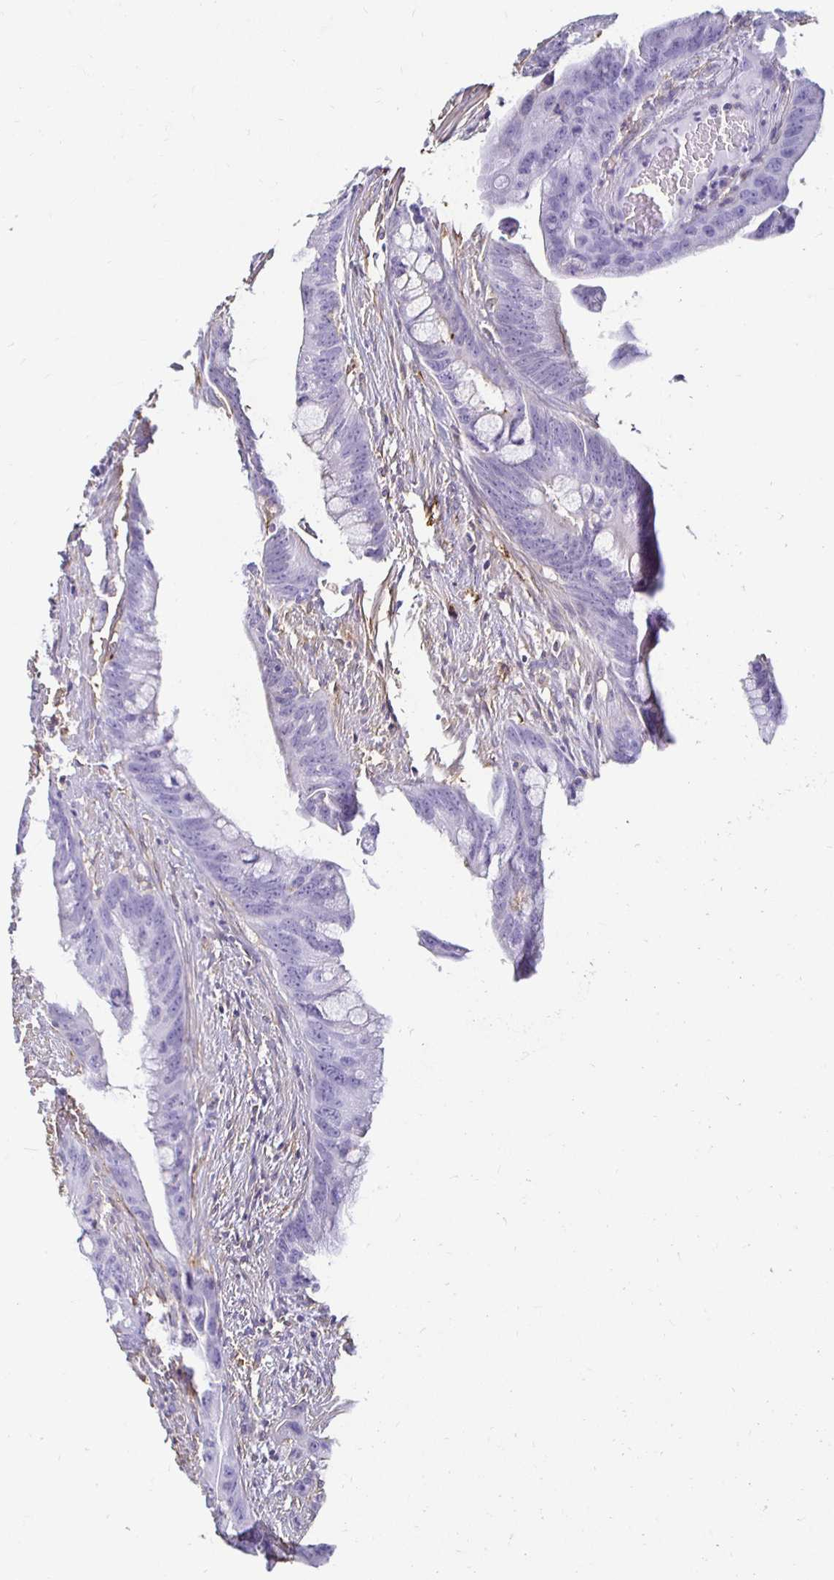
{"staining": {"intensity": "negative", "quantity": "none", "location": "none"}, "tissue": "colorectal cancer", "cell_type": "Tumor cells", "image_type": "cancer", "snomed": [{"axis": "morphology", "description": "Adenocarcinoma, NOS"}, {"axis": "topography", "description": "Colon"}], "caption": "A micrograph of human adenocarcinoma (colorectal) is negative for staining in tumor cells.", "gene": "TAS1R3", "patient": {"sex": "male", "age": 62}}